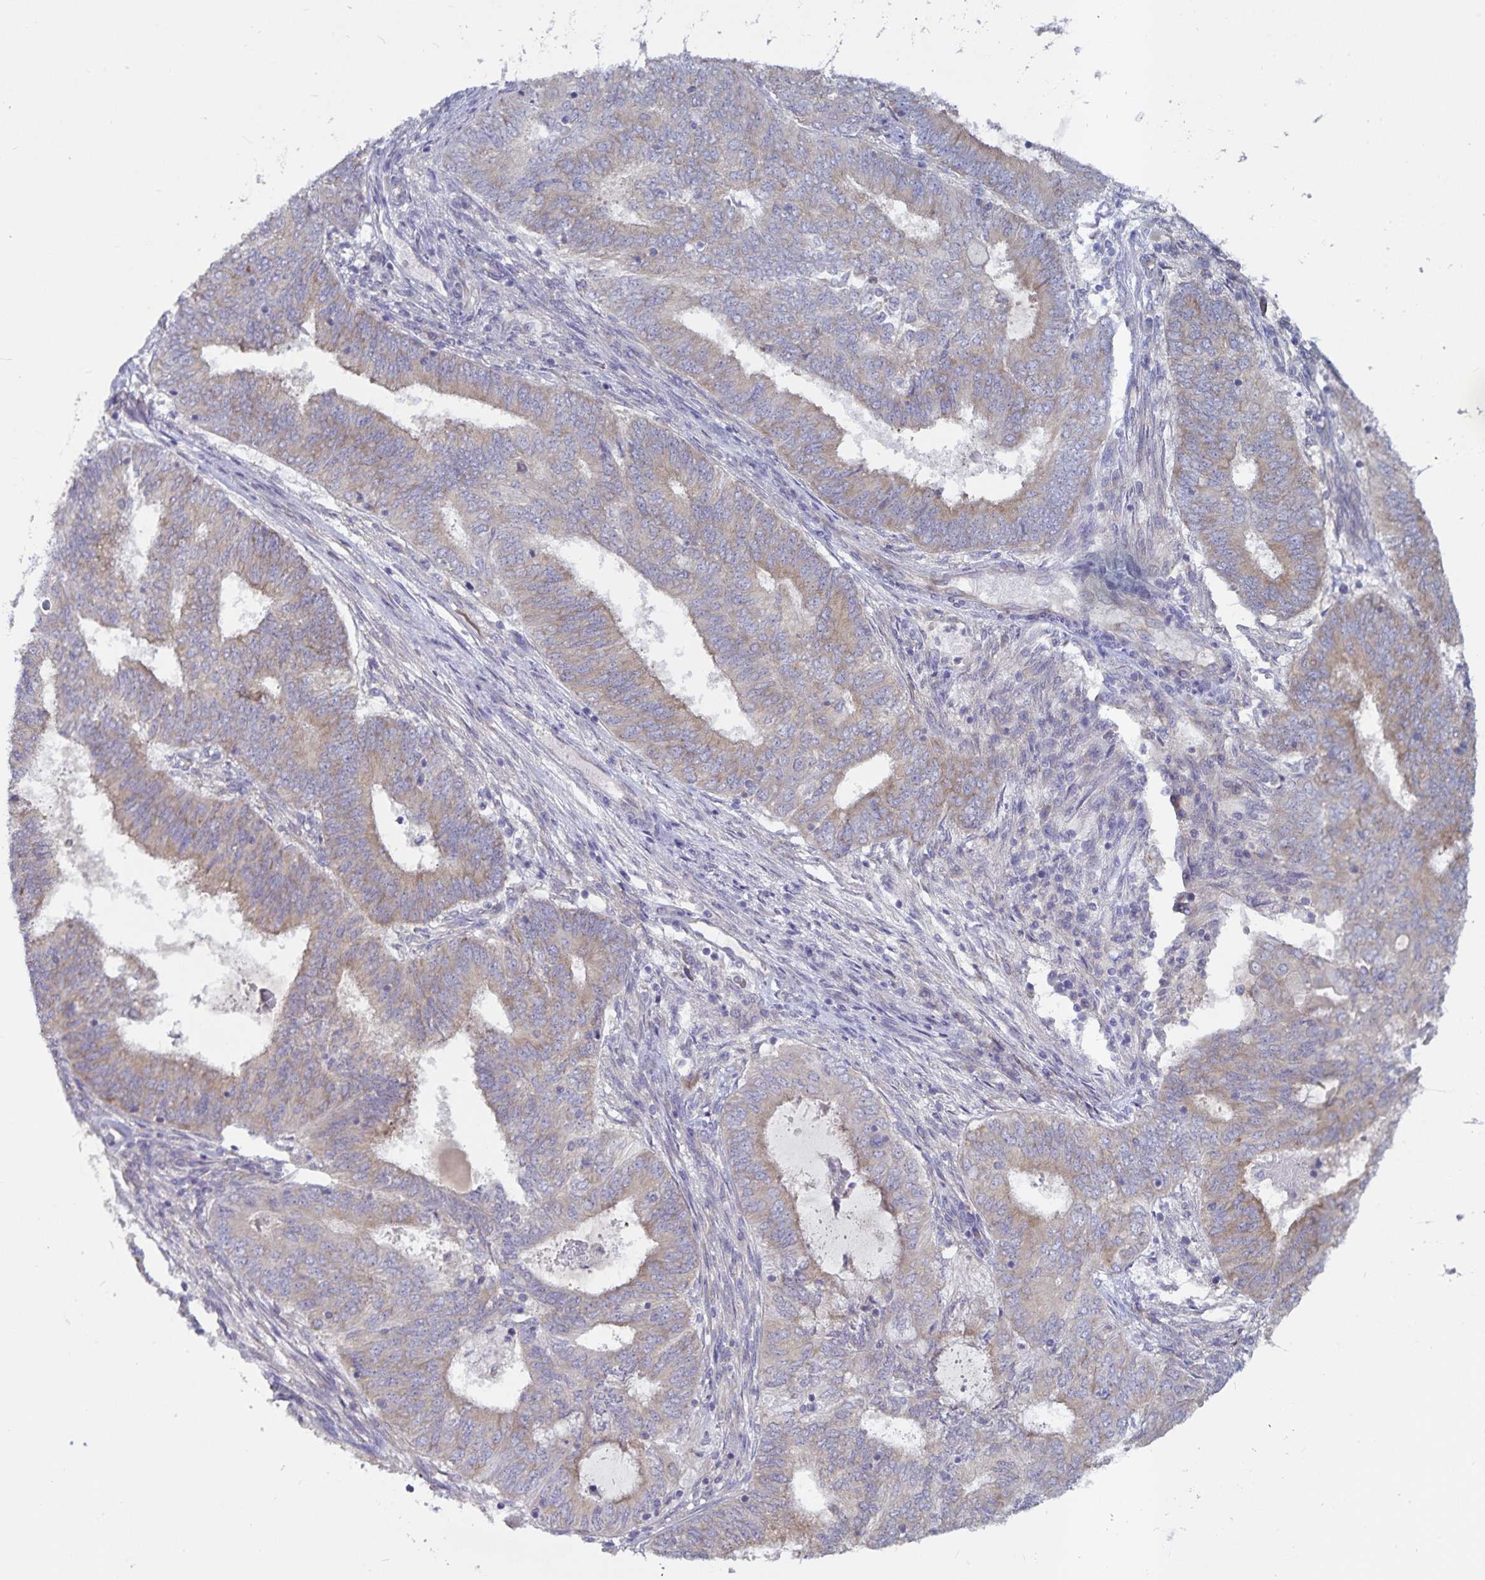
{"staining": {"intensity": "moderate", "quantity": ">75%", "location": "cytoplasmic/membranous"}, "tissue": "endometrial cancer", "cell_type": "Tumor cells", "image_type": "cancer", "snomed": [{"axis": "morphology", "description": "Adenocarcinoma, NOS"}, {"axis": "topography", "description": "Endometrium"}], "caption": "This histopathology image displays immunohistochemistry (IHC) staining of endometrial adenocarcinoma, with medium moderate cytoplasmic/membranous staining in approximately >75% of tumor cells.", "gene": "FAM120A", "patient": {"sex": "female", "age": 62}}